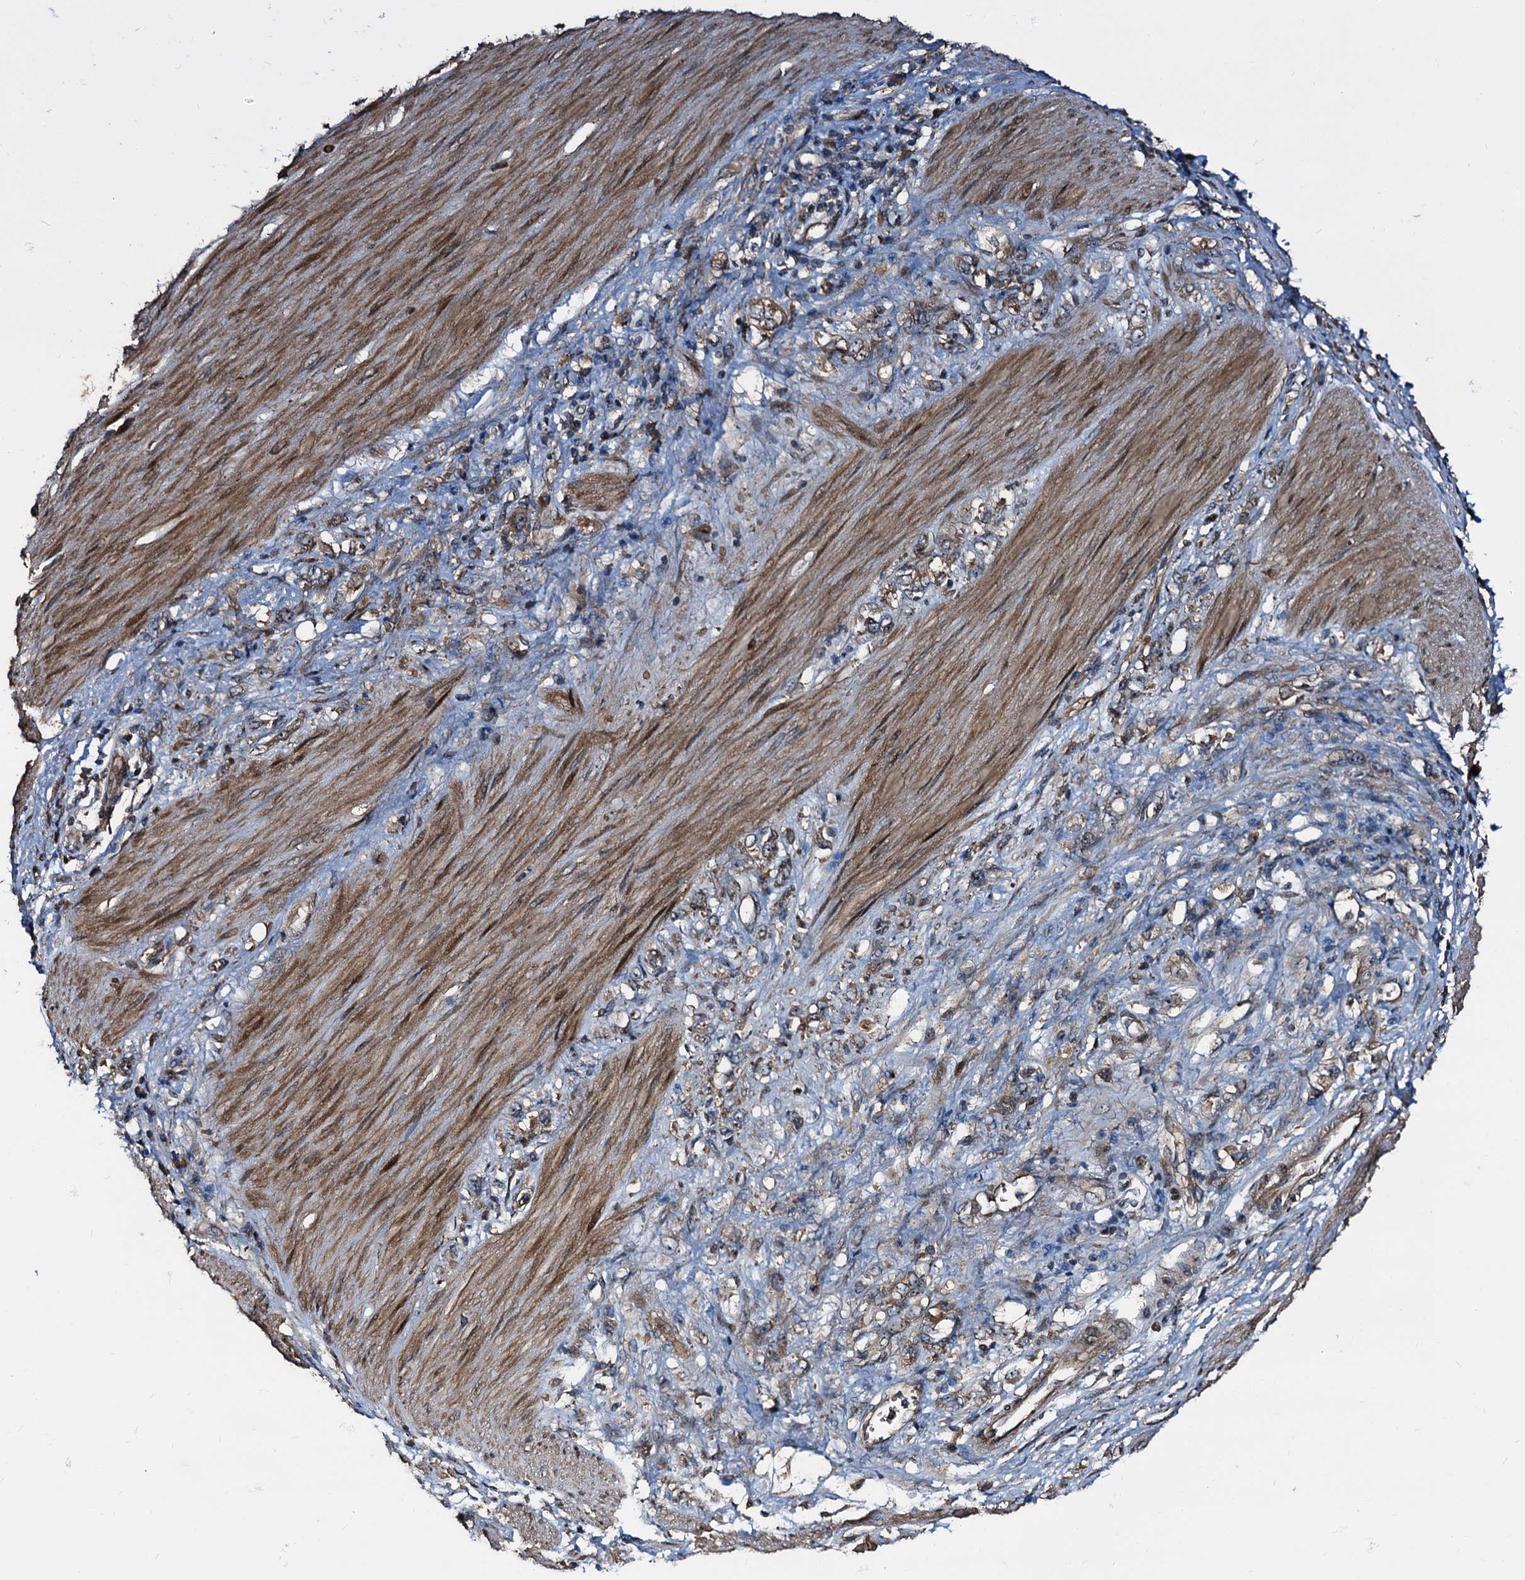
{"staining": {"intensity": "moderate", "quantity": ">75%", "location": "cytoplasmic/membranous"}, "tissue": "stomach cancer", "cell_type": "Tumor cells", "image_type": "cancer", "snomed": [{"axis": "morphology", "description": "Adenocarcinoma, NOS"}, {"axis": "topography", "description": "Stomach"}], "caption": "Stomach cancer (adenocarcinoma) stained with immunohistochemistry (IHC) exhibits moderate cytoplasmic/membranous positivity in approximately >75% of tumor cells.", "gene": "PEX5", "patient": {"sex": "female", "age": 76}}